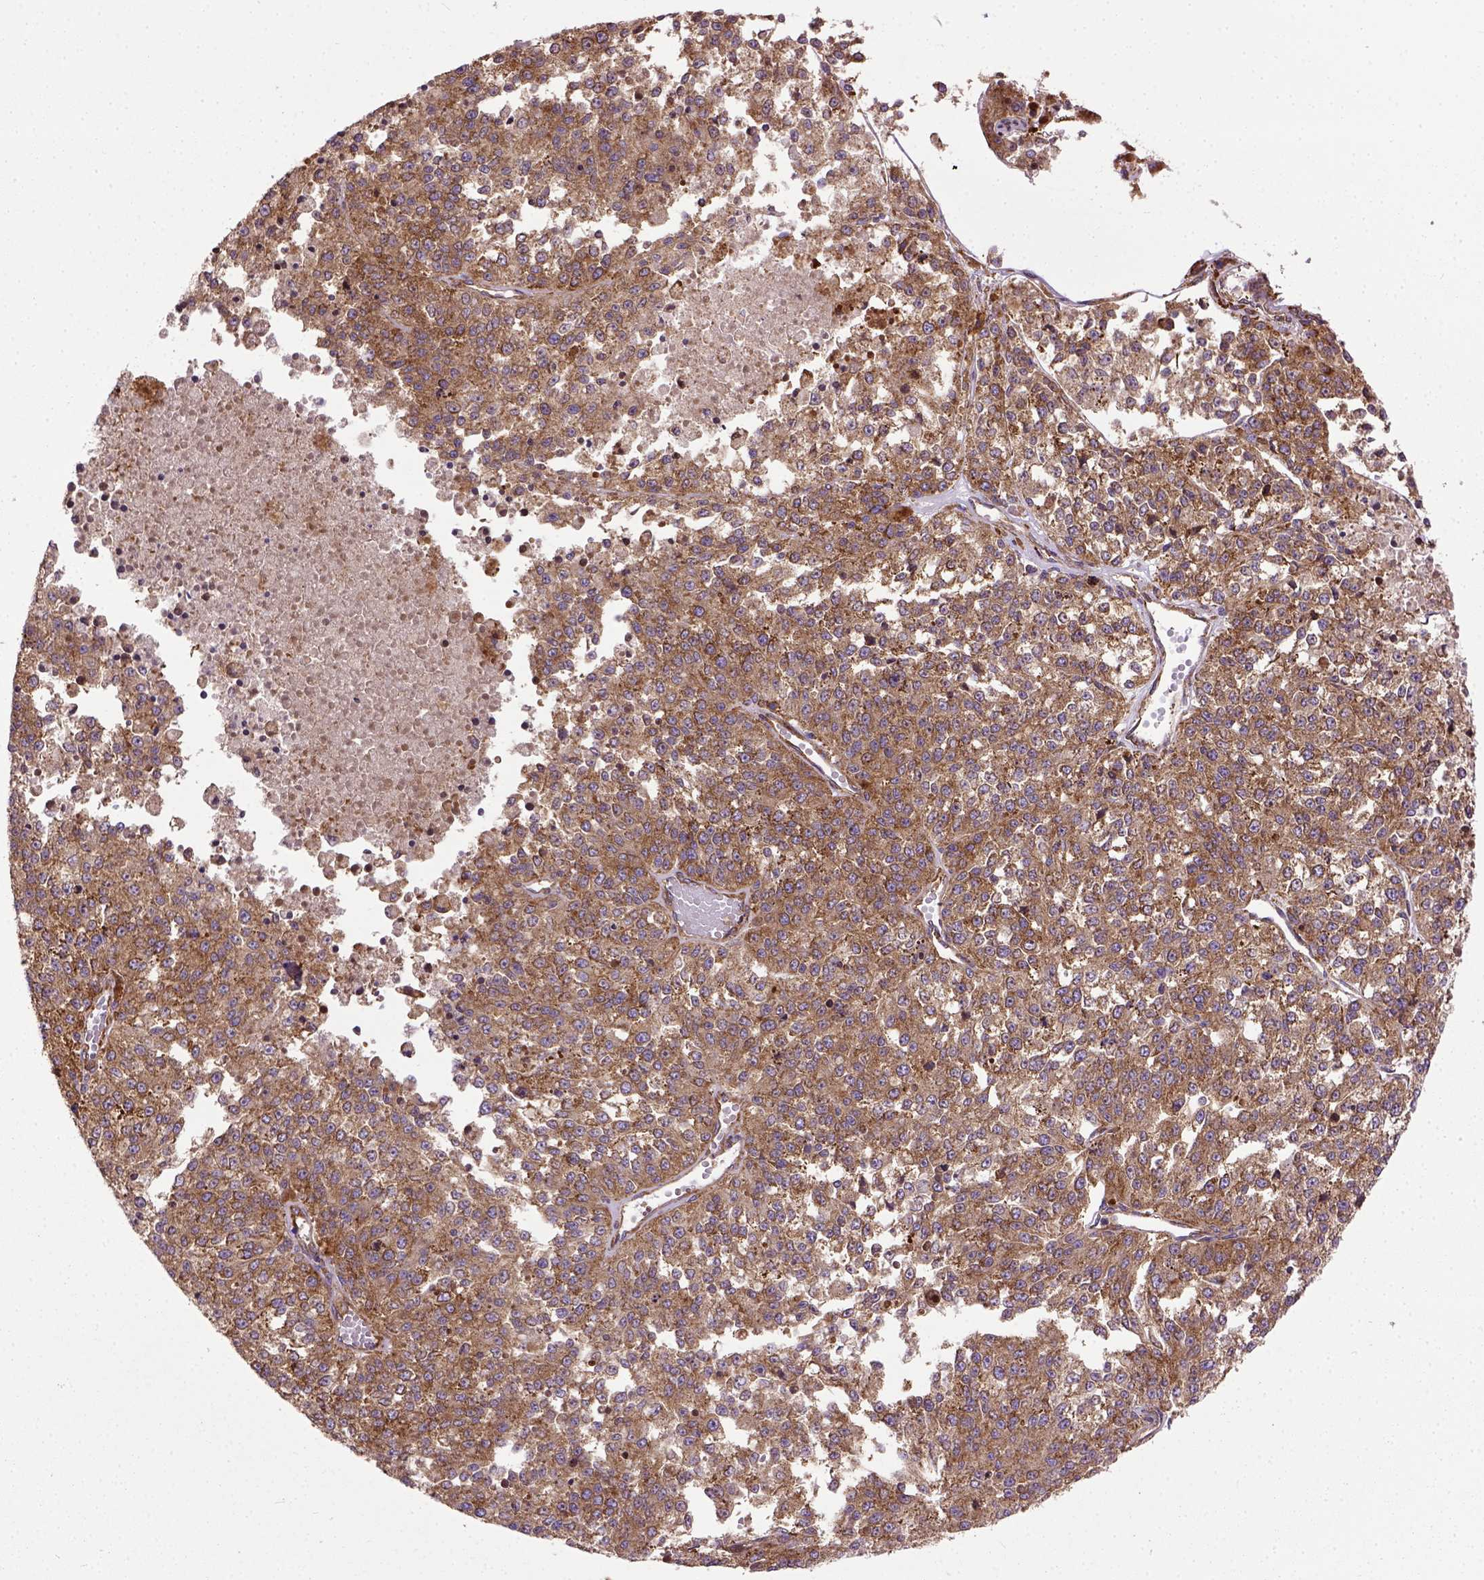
{"staining": {"intensity": "strong", "quantity": ">75%", "location": "cytoplasmic/membranous"}, "tissue": "melanoma", "cell_type": "Tumor cells", "image_type": "cancer", "snomed": [{"axis": "morphology", "description": "Malignant melanoma, Metastatic site"}, {"axis": "topography", "description": "Lymph node"}], "caption": "Strong cytoplasmic/membranous protein expression is appreciated in about >75% of tumor cells in malignant melanoma (metastatic site). (DAB IHC with brightfield microscopy, high magnification).", "gene": "CAPRIN1", "patient": {"sex": "female", "age": 64}}